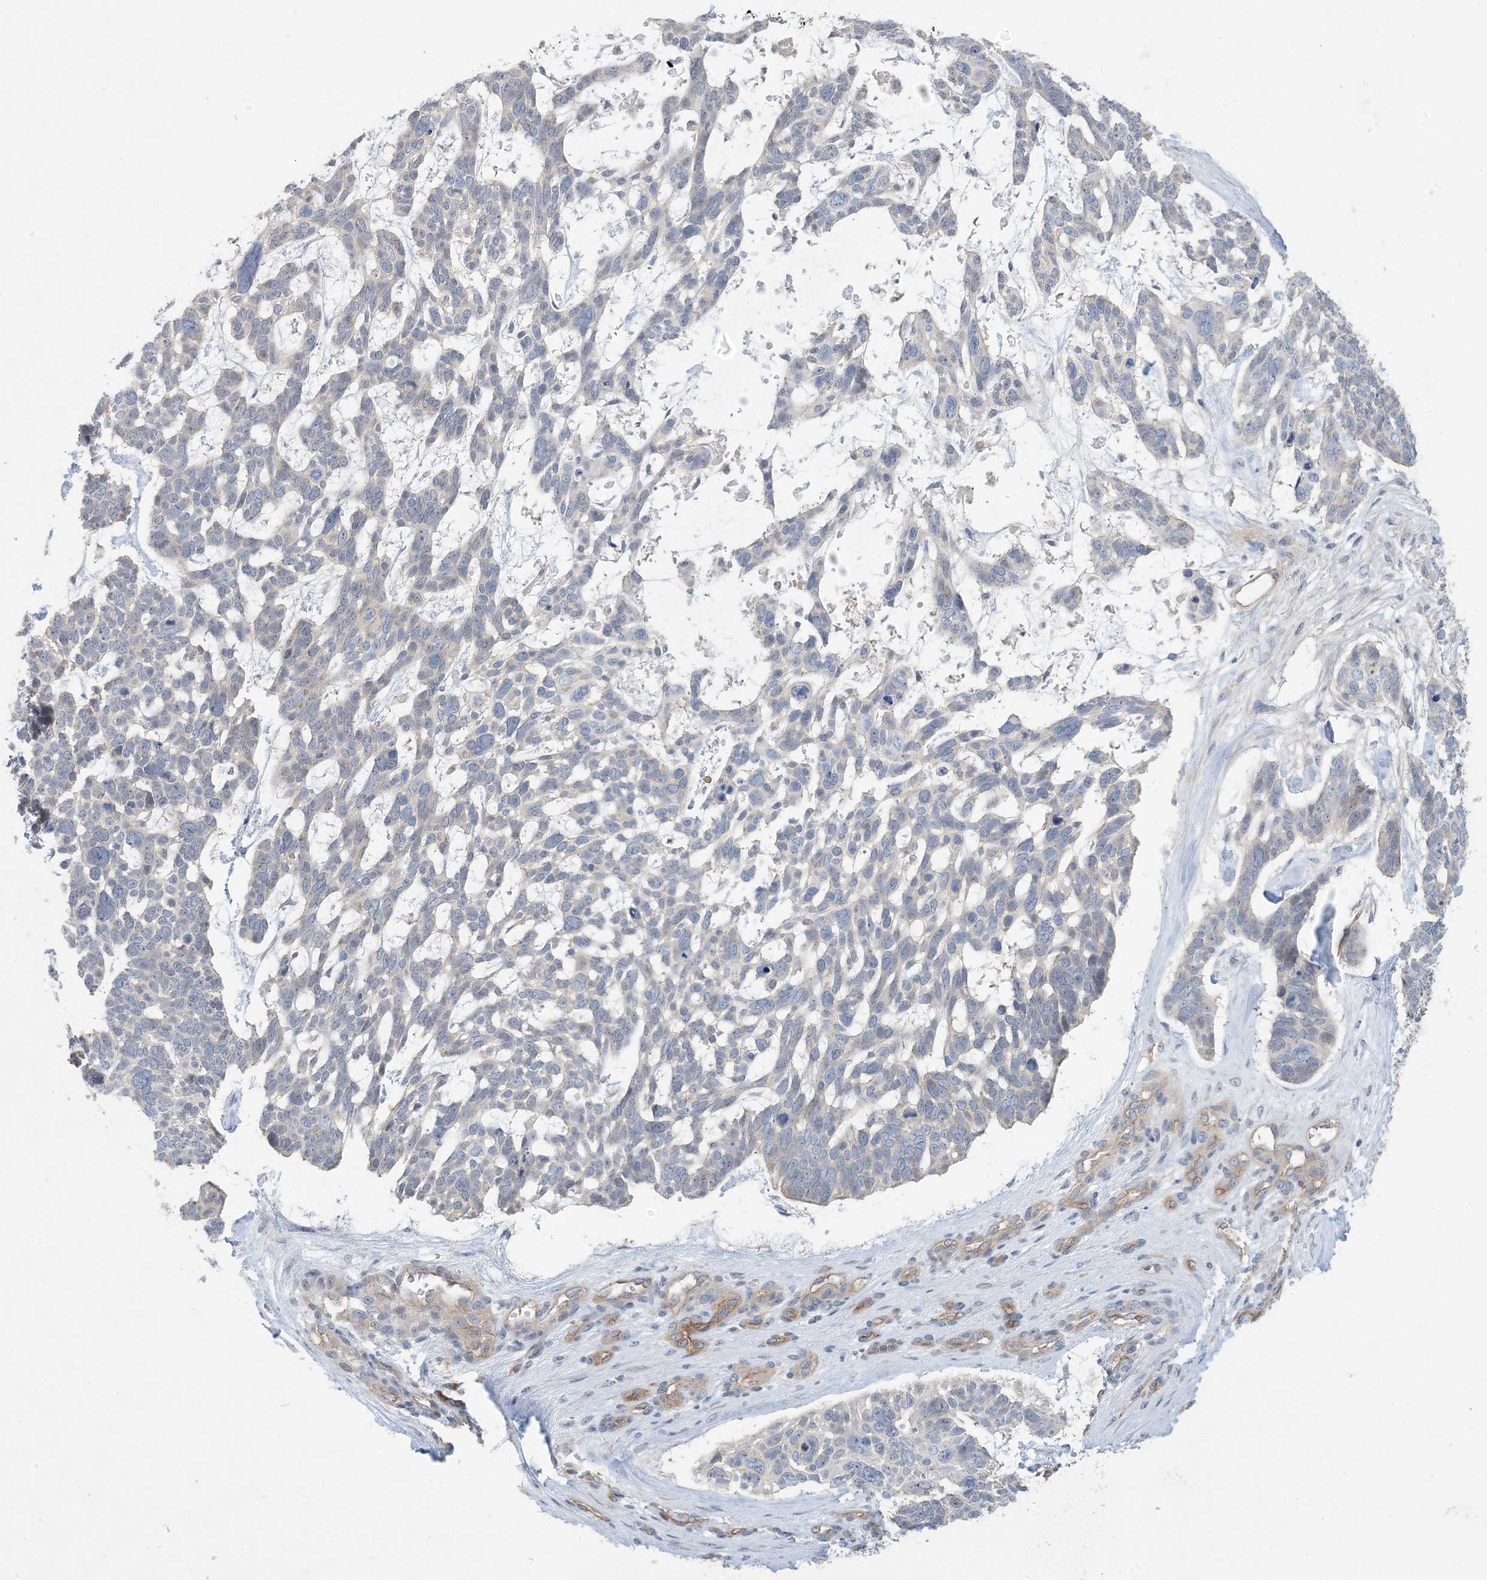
{"staining": {"intensity": "negative", "quantity": "none", "location": "none"}, "tissue": "skin cancer", "cell_type": "Tumor cells", "image_type": "cancer", "snomed": [{"axis": "morphology", "description": "Basal cell carcinoma"}, {"axis": "topography", "description": "Skin"}], "caption": "The image displays no staining of tumor cells in basal cell carcinoma (skin).", "gene": "AOC1", "patient": {"sex": "male", "age": 88}}